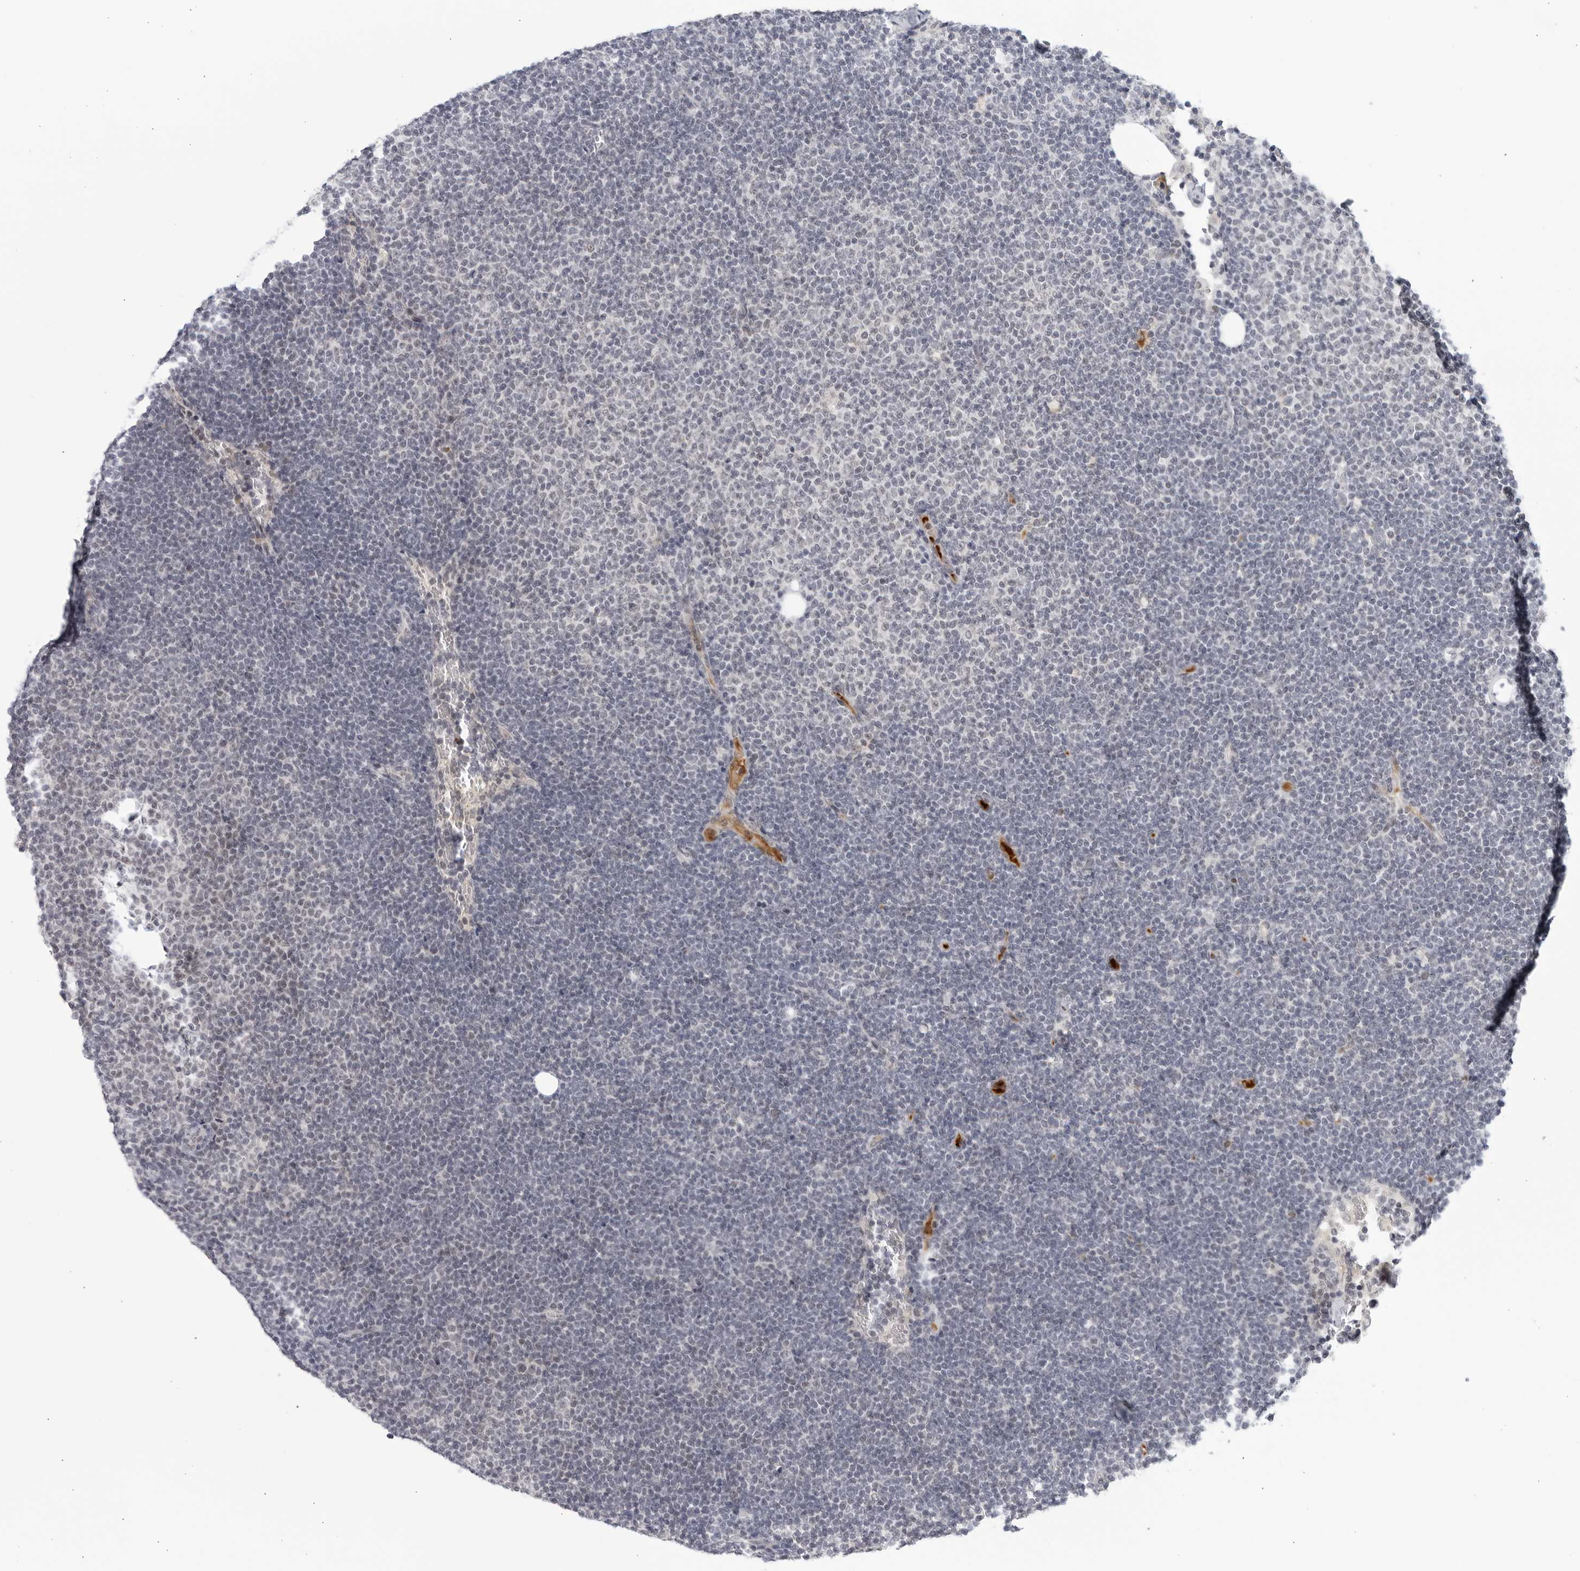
{"staining": {"intensity": "negative", "quantity": "none", "location": "none"}, "tissue": "lymphoma", "cell_type": "Tumor cells", "image_type": "cancer", "snomed": [{"axis": "morphology", "description": "Malignant lymphoma, non-Hodgkin's type, Low grade"}, {"axis": "topography", "description": "Lymph node"}], "caption": "High power microscopy histopathology image of an immunohistochemistry (IHC) micrograph of lymphoma, revealing no significant staining in tumor cells. (Brightfield microscopy of DAB (3,3'-diaminobenzidine) immunohistochemistry at high magnification).", "gene": "WDTC1", "patient": {"sex": "female", "age": 53}}